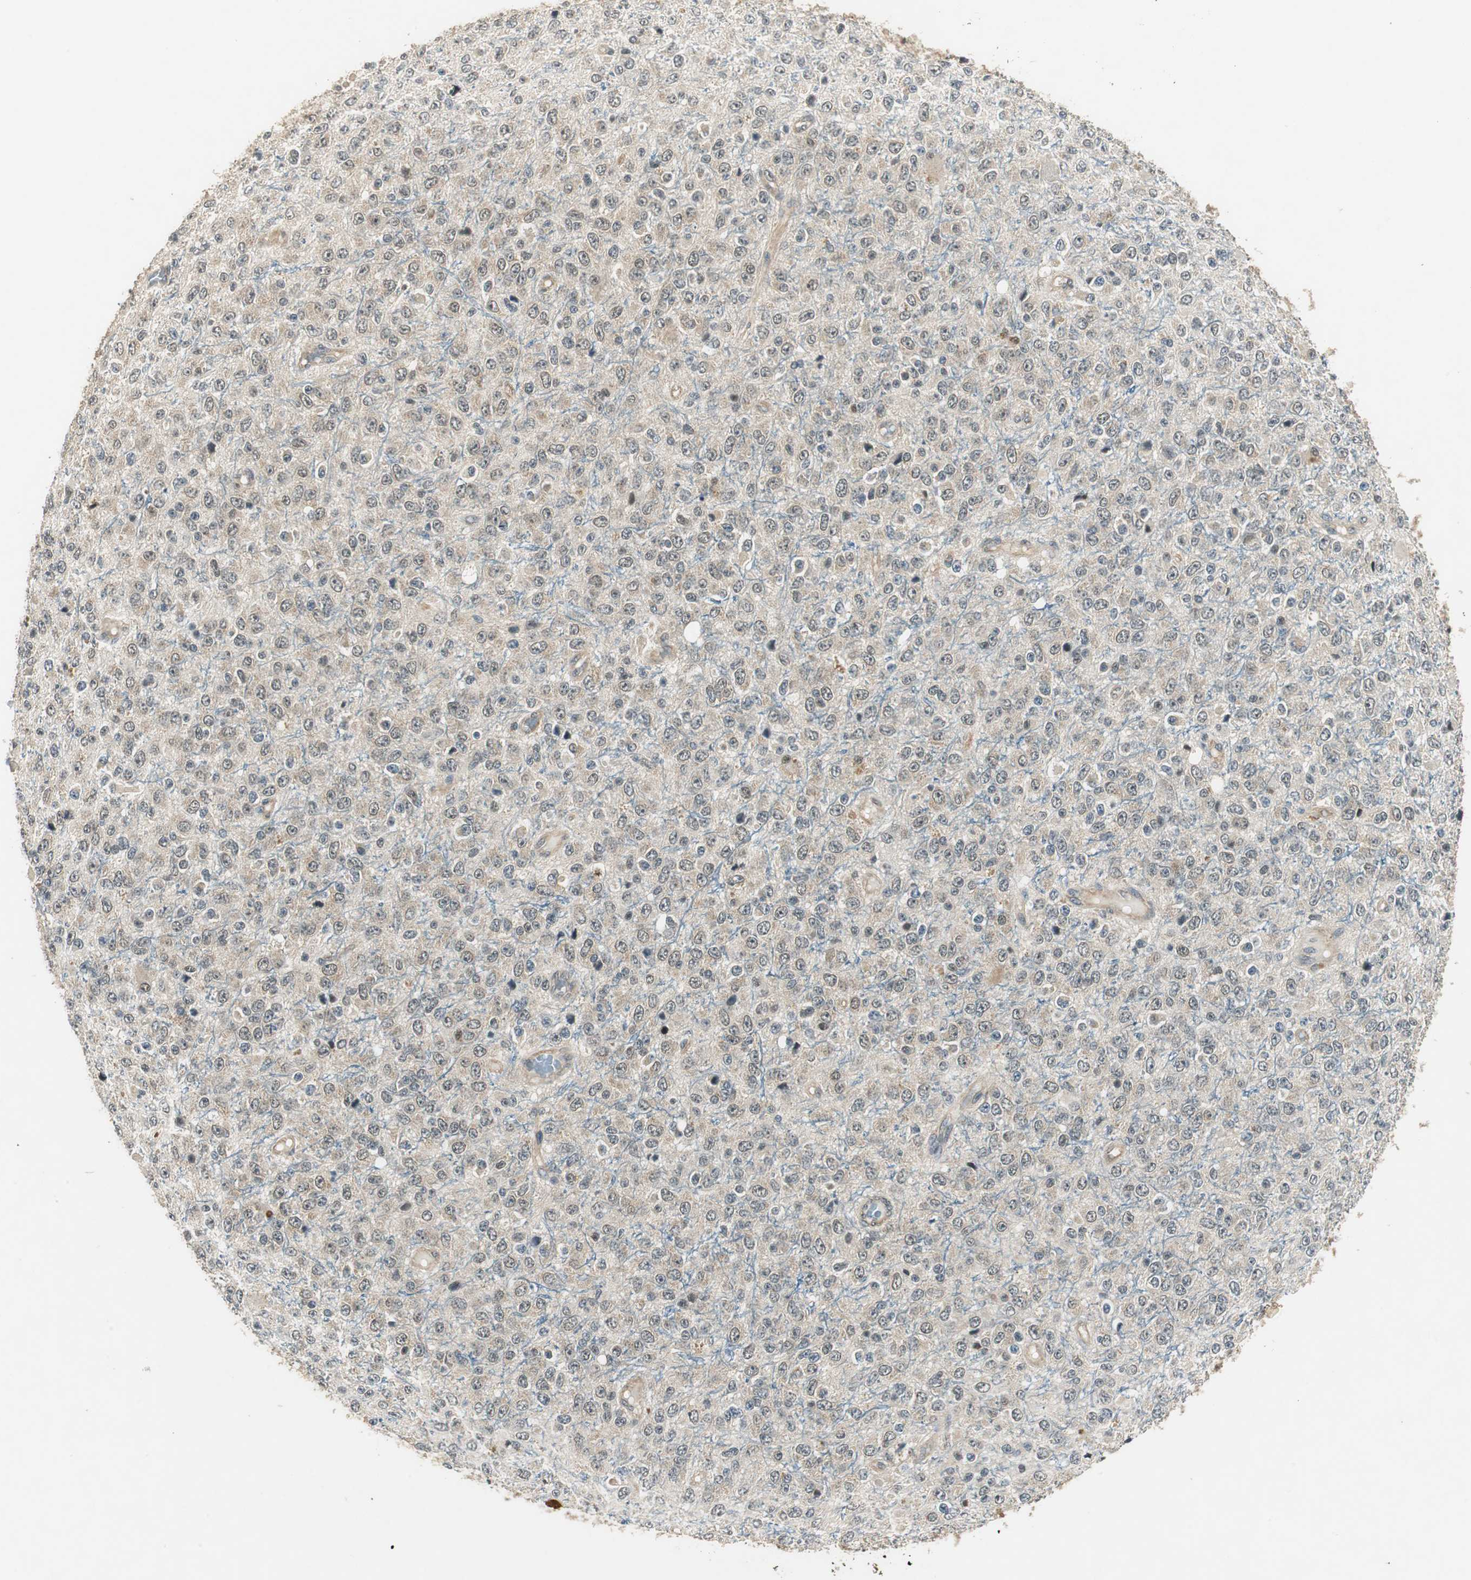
{"staining": {"intensity": "weak", "quantity": ">75%", "location": "cytoplasmic/membranous,nuclear"}, "tissue": "glioma", "cell_type": "Tumor cells", "image_type": "cancer", "snomed": [{"axis": "morphology", "description": "Glioma, malignant, High grade"}, {"axis": "topography", "description": "pancreas cauda"}], "caption": "An immunohistochemistry histopathology image of tumor tissue is shown. Protein staining in brown highlights weak cytoplasmic/membranous and nuclear positivity in malignant glioma (high-grade) within tumor cells.", "gene": "PSMB4", "patient": {"sex": "male", "age": 60}}